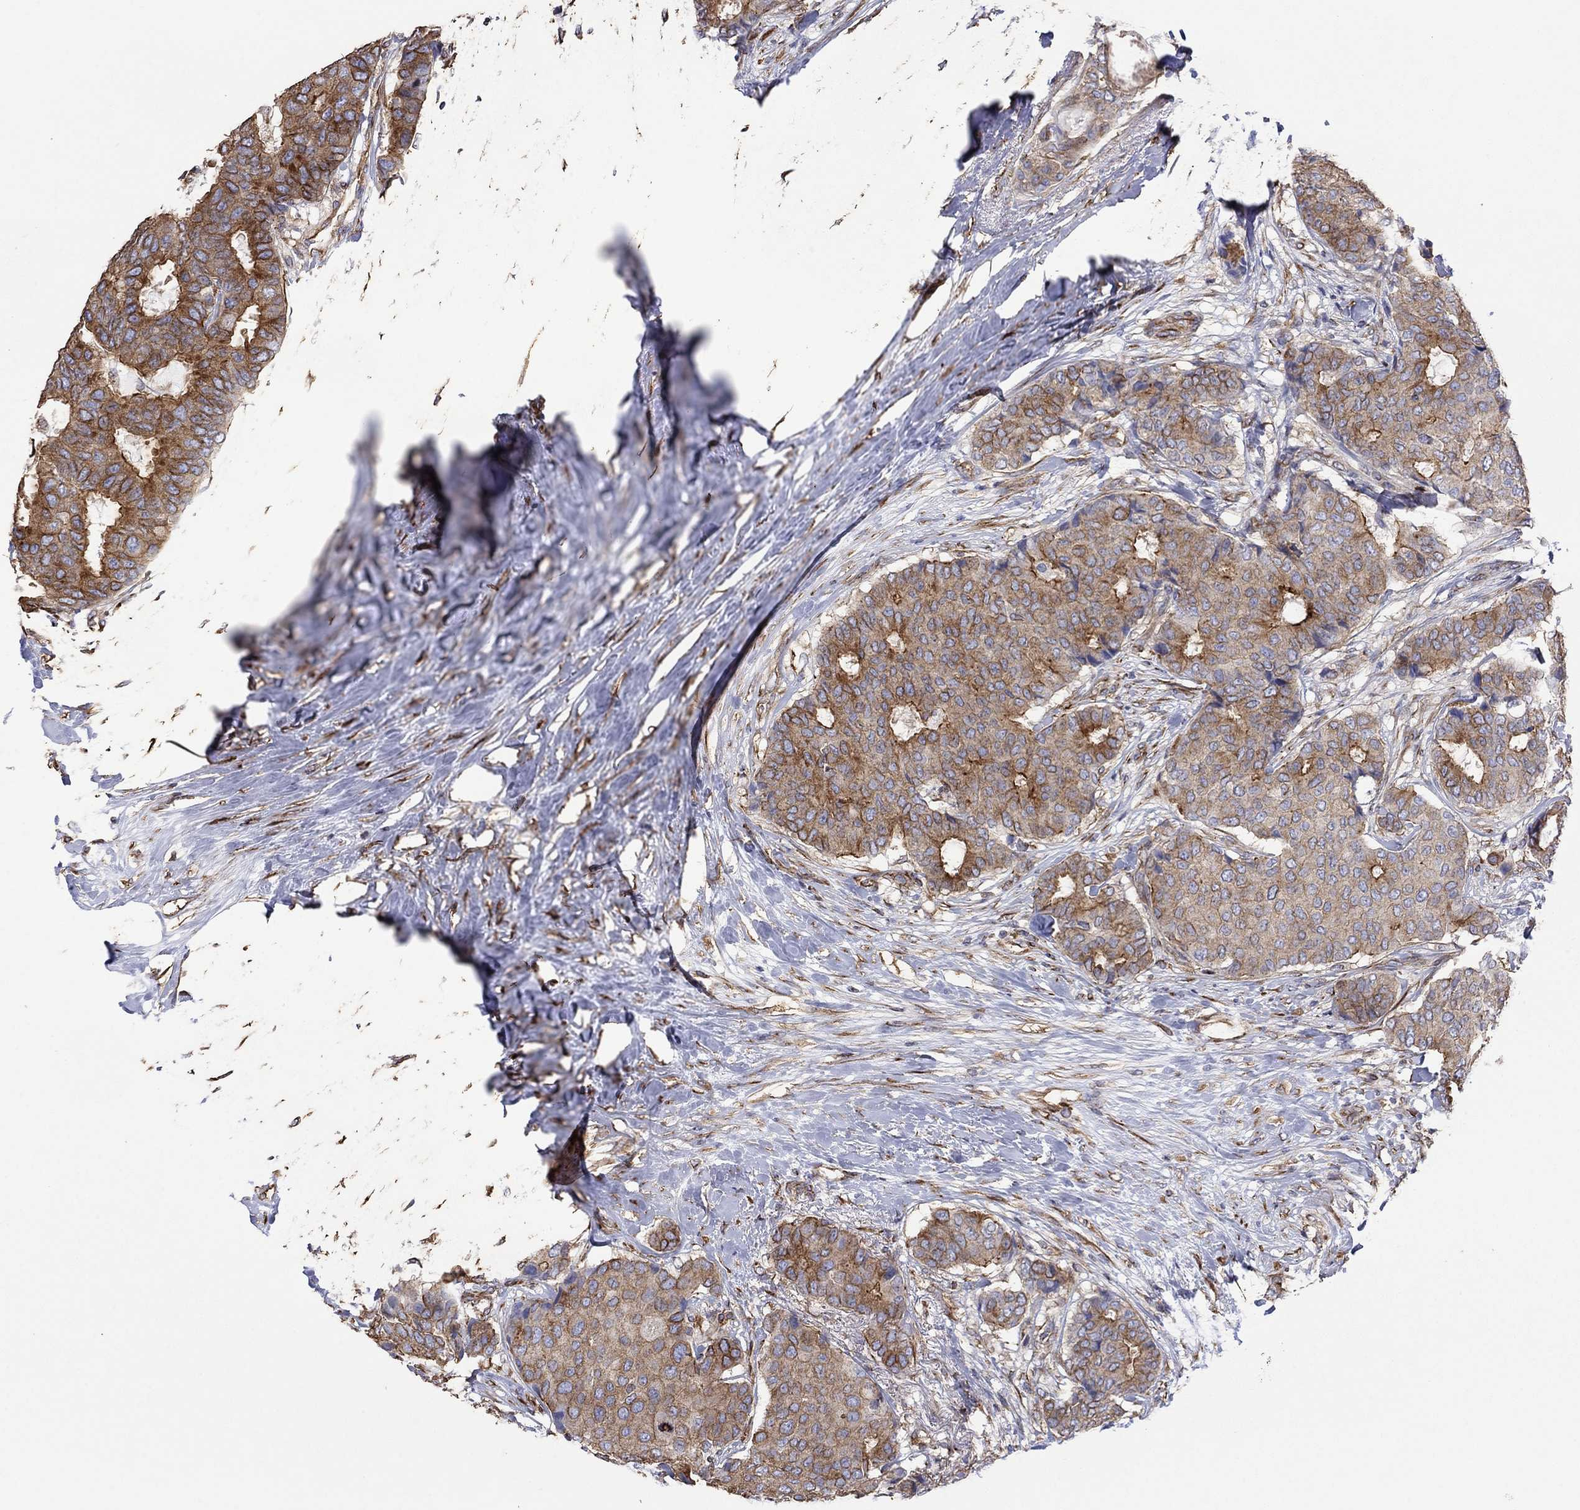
{"staining": {"intensity": "moderate", "quantity": "25%-75%", "location": "cytoplasmic/membranous,nuclear"}, "tissue": "breast cancer", "cell_type": "Tumor cells", "image_type": "cancer", "snomed": [{"axis": "morphology", "description": "Duct carcinoma"}, {"axis": "topography", "description": "Breast"}], "caption": "An IHC photomicrograph of tumor tissue is shown. Protein staining in brown shows moderate cytoplasmic/membranous and nuclear positivity in breast cancer (invasive ductal carcinoma) within tumor cells.", "gene": "TPRN", "patient": {"sex": "female", "age": 75}}